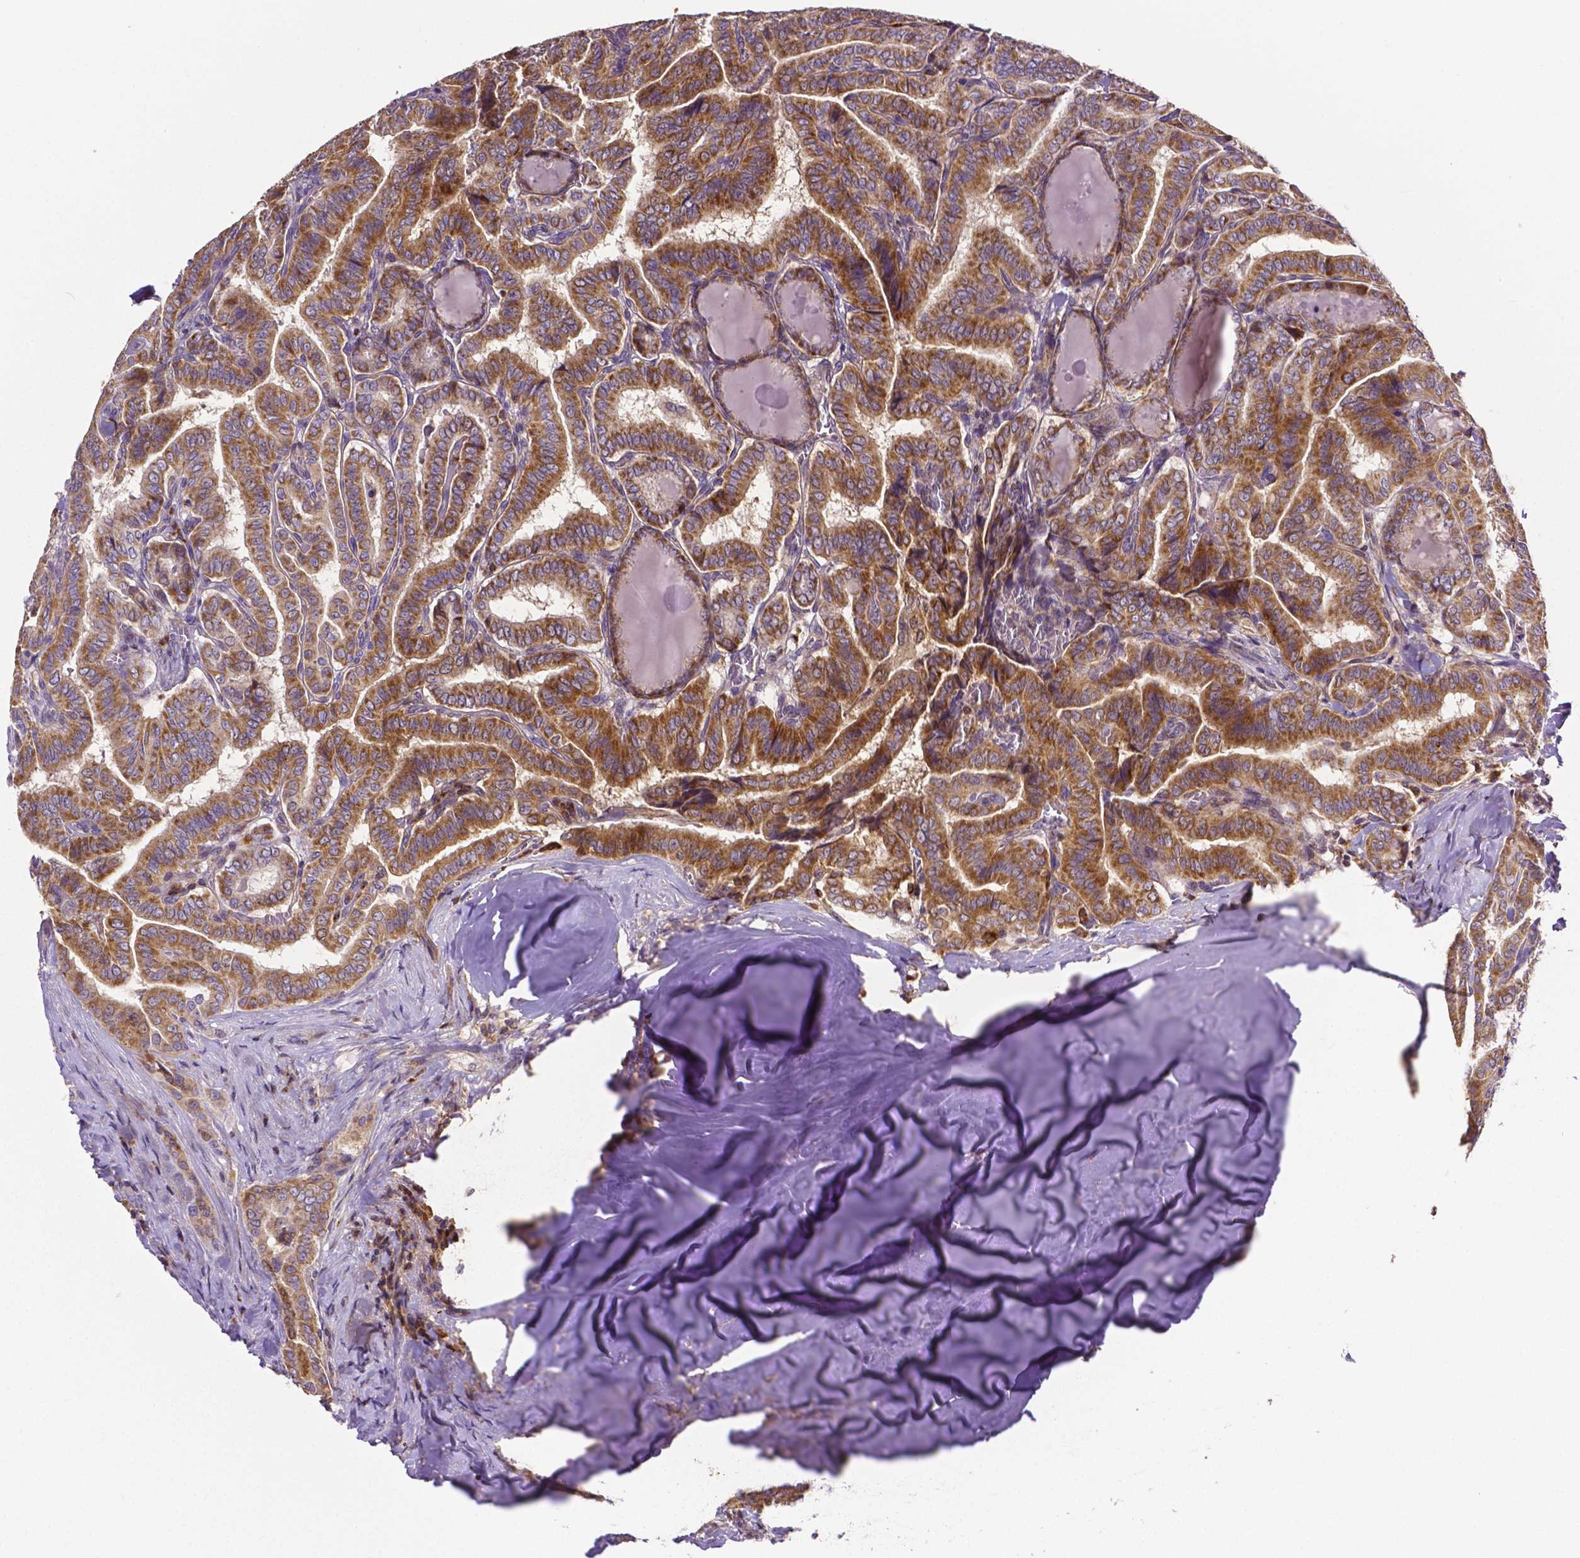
{"staining": {"intensity": "strong", "quantity": ">75%", "location": "cytoplasmic/membranous"}, "tissue": "thyroid cancer", "cell_type": "Tumor cells", "image_type": "cancer", "snomed": [{"axis": "morphology", "description": "Papillary adenocarcinoma, NOS"}, {"axis": "morphology", "description": "Papillary adenoma metastatic"}, {"axis": "topography", "description": "Thyroid gland"}], "caption": "This is an image of IHC staining of thyroid cancer (papillary adenoma metastatic), which shows strong positivity in the cytoplasmic/membranous of tumor cells.", "gene": "MCL1", "patient": {"sex": "female", "age": 50}}